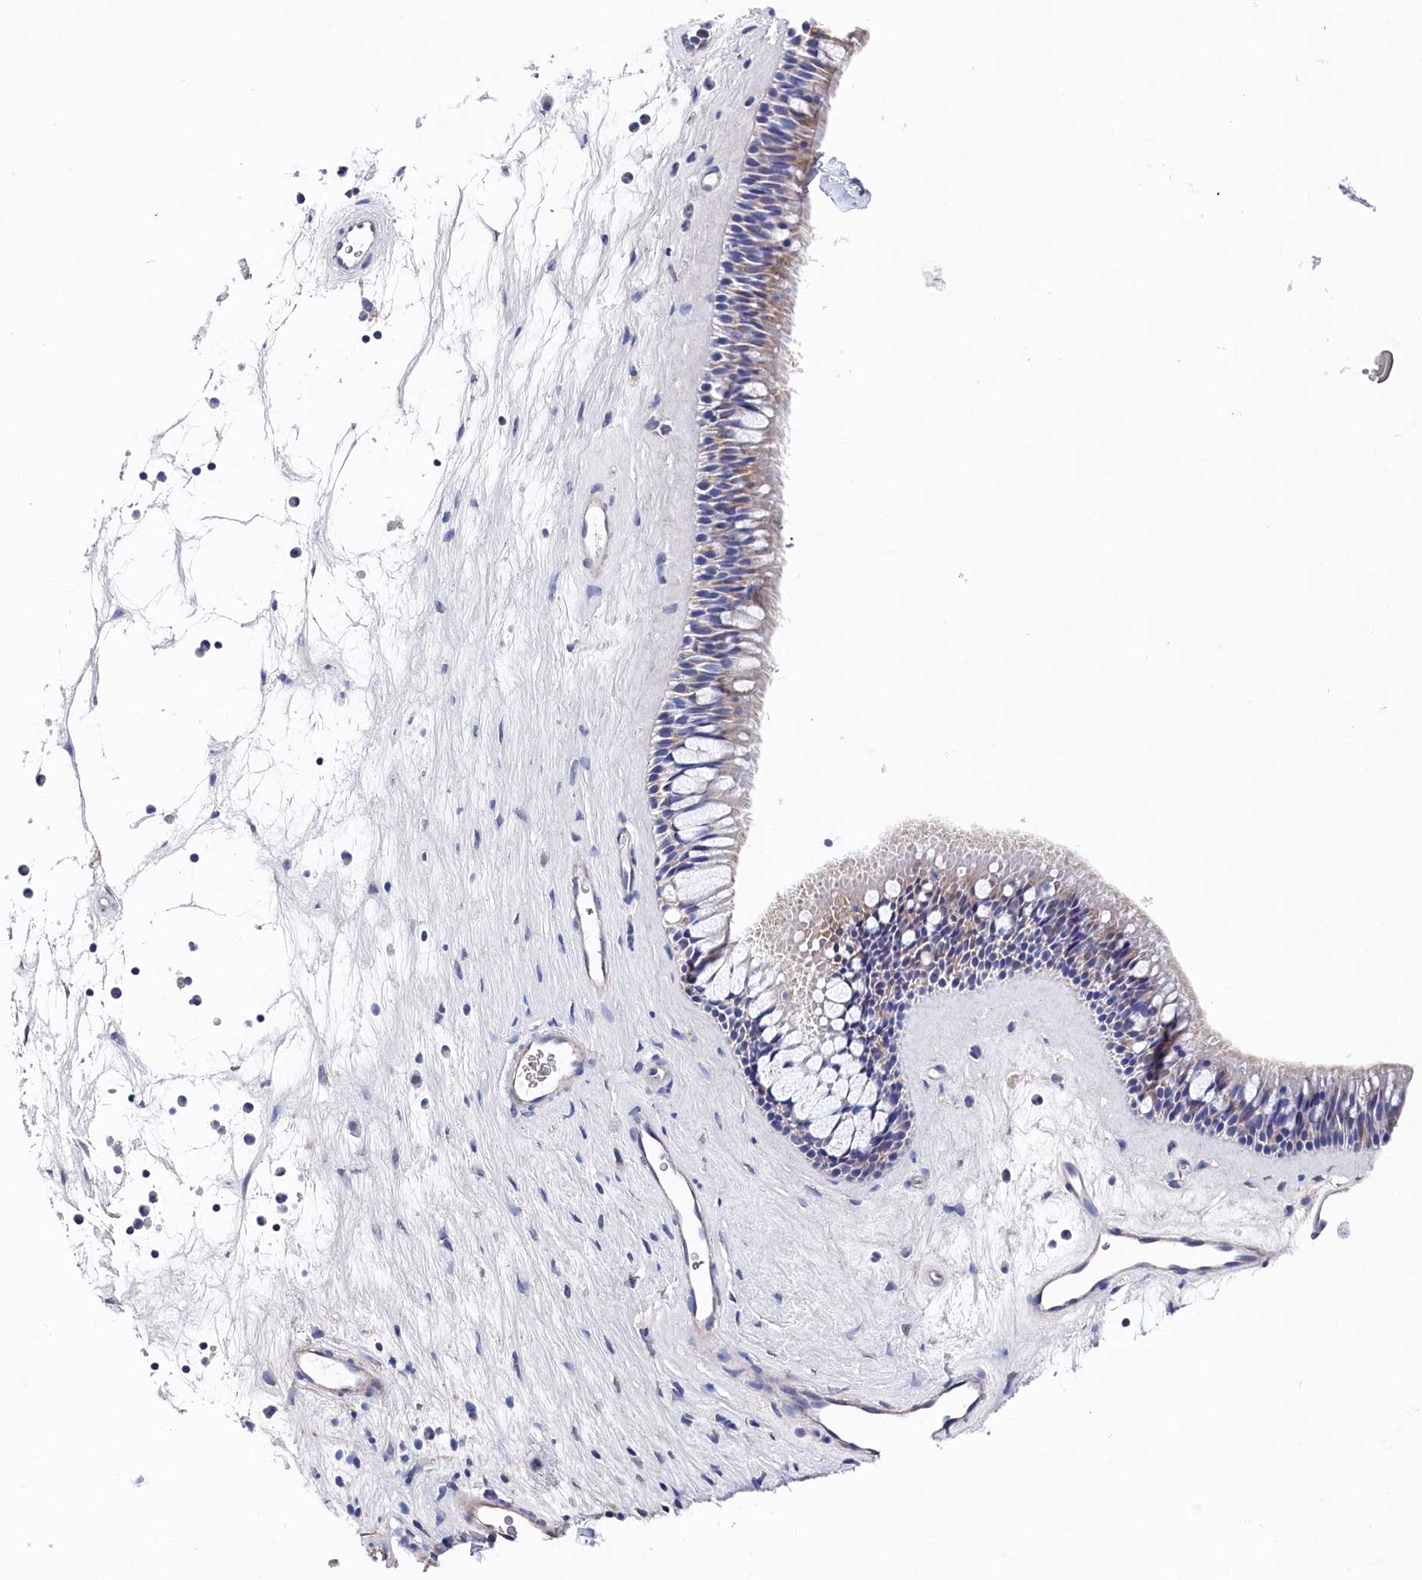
{"staining": {"intensity": "weak", "quantity": "<25%", "location": "cytoplasmic/membranous"}, "tissue": "nasopharynx", "cell_type": "Respiratory epithelial cells", "image_type": "normal", "snomed": [{"axis": "morphology", "description": "Normal tissue, NOS"}, {"axis": "topography", "description": "Nasopharynx"}], "caption": "This image is of benign nasopharynx stained with immunohistochemistry (IHC) to label a protein in brown with the nuclei are counter-stained blue. There is no positivity in respiratory epithelial cells.", "gene": "BHMT", "patient": {"sex": "male", "age": 64}}